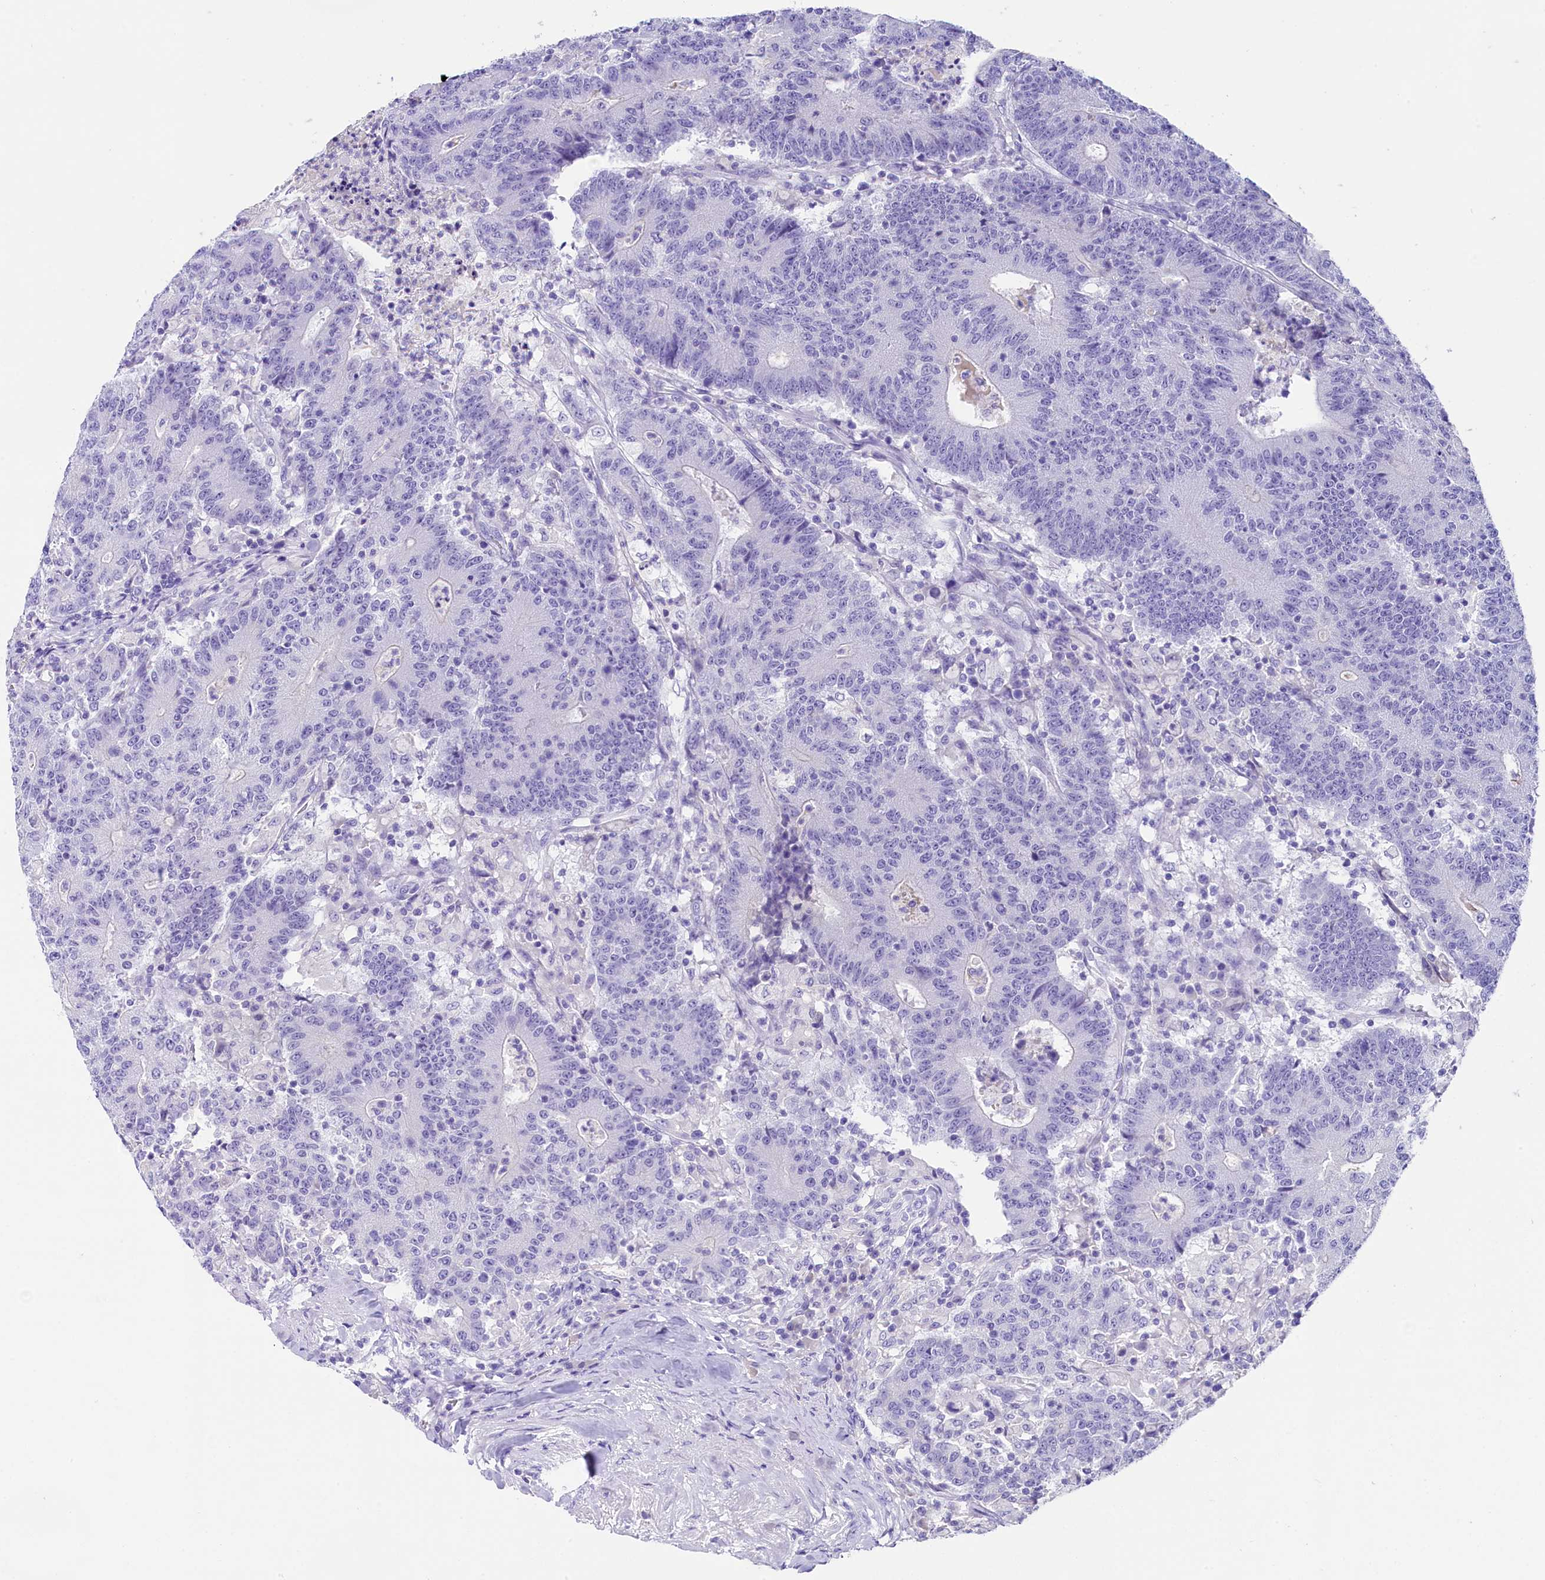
{"staining": {"intensity": "negative", "quantity": "none", "location": "none"}, "tissue": "colorectal cancer", "cell_type": "Tumor cells", "image_type": "cancer", "snomed": [{"axis": "morphology", "description": "Adenocarcinoma, NOS"}, {"axis": "topography", "description": "Colon"}], "caption": "IHC micrograph of neoplastic tissue: human colorectal cancer (adenocarcinoma) stained with DAB (3,3'-diaminobenzidine) reveals no significant protein expression in tumor cells.", "gene": "SKIDA1", "patient": {"sex": "female", "age": 75}}